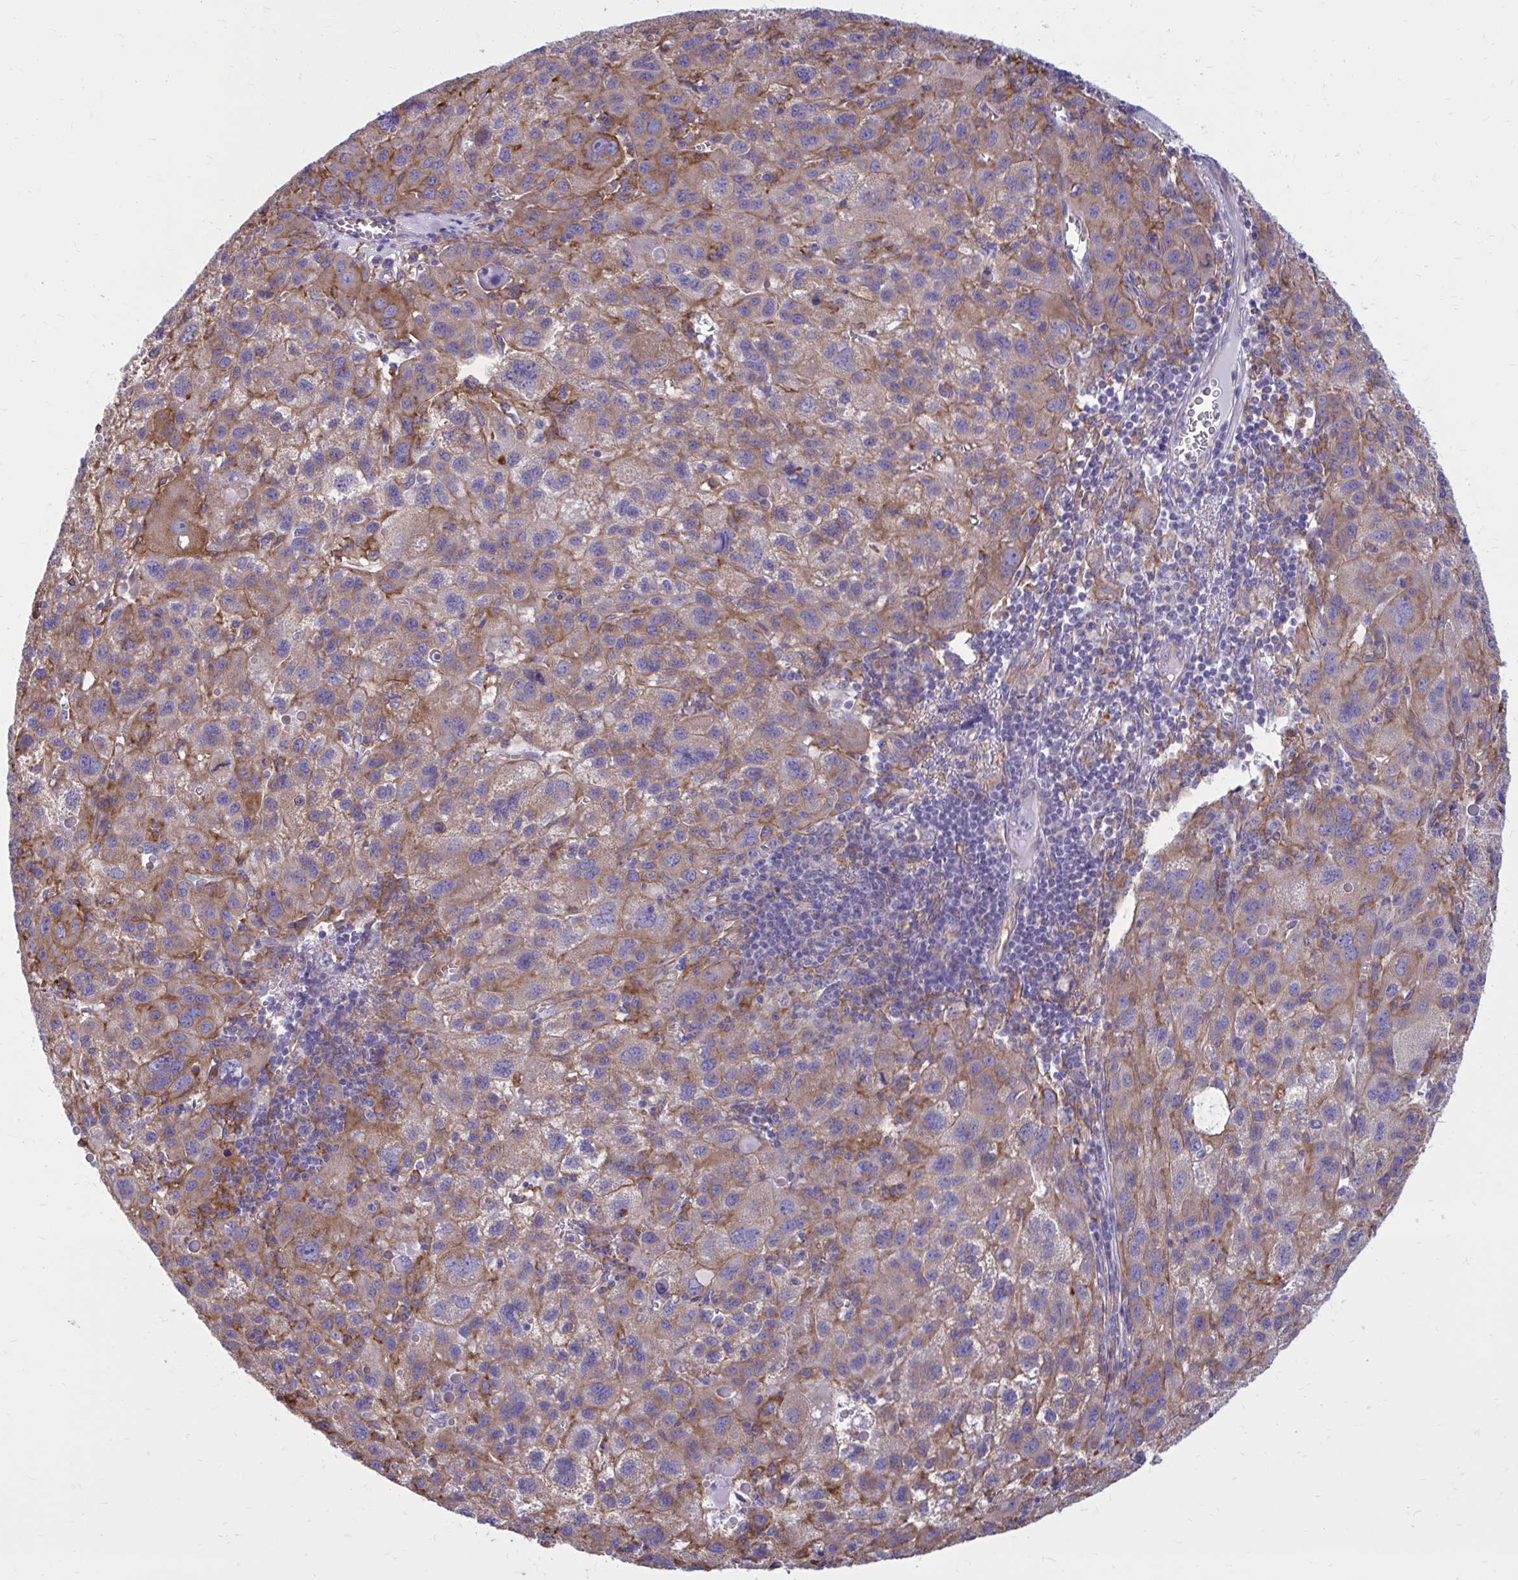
{"staining": {"intensity": "moderate", "quantity": ">75%", "location": "cytoplasmic/membranous"}, "tissue": "liver cancer", "cell_type": "Tumor cells", "image_type": "cancer", "snomed": [{"axis": "morphology", "description": "Carcinoma, Hepatocellular, NOS"}, {"axis": "topography", "description": "Liver"}], "caption": "A high-resolution image shows immunohistochemistry (IHC) staining of liver cancer, which displays moderate cytoplasmic/membranous staining in approximately >75% of tumor cells.", "gene": "CLTA", "patient": {"sex": "female", "age": 77}}